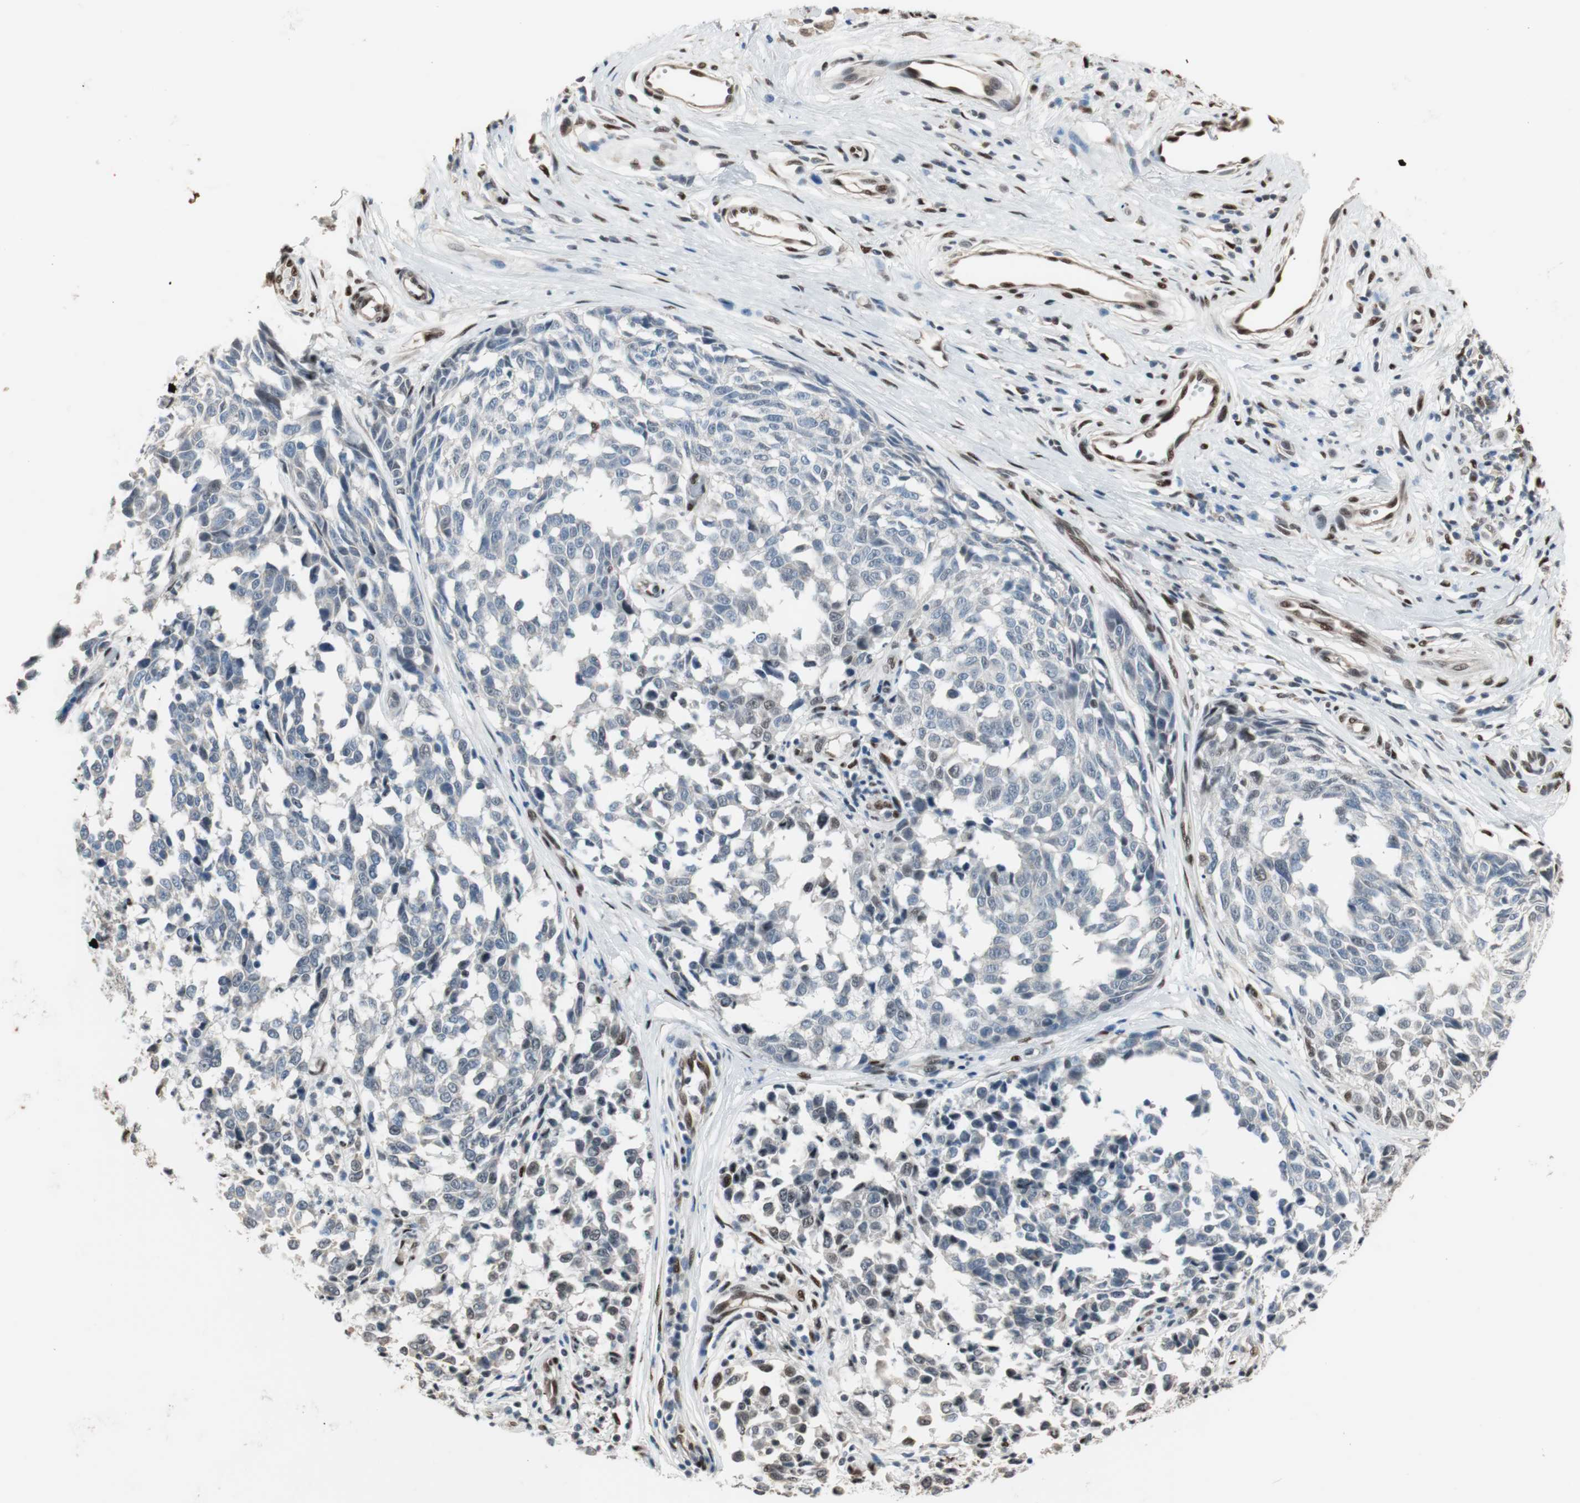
{"staining": {"intensity": "weak", "quantity": "<25%", "location": "nuclear"}, "tissue": "melanoma", "cell_type": "Tumor cells", "image_type": "cancer", "snomed": [{"axis": "morphology", "description": "Malignant melanoma, NOS"}, {"axis": "topography", "description": "Skin"}], "caption": "Immunohistochemistry (IHC) of melanoma shows no expression in tumor cells.", "gene": "PML", "patient": {"sex": "female", "age": 64}}